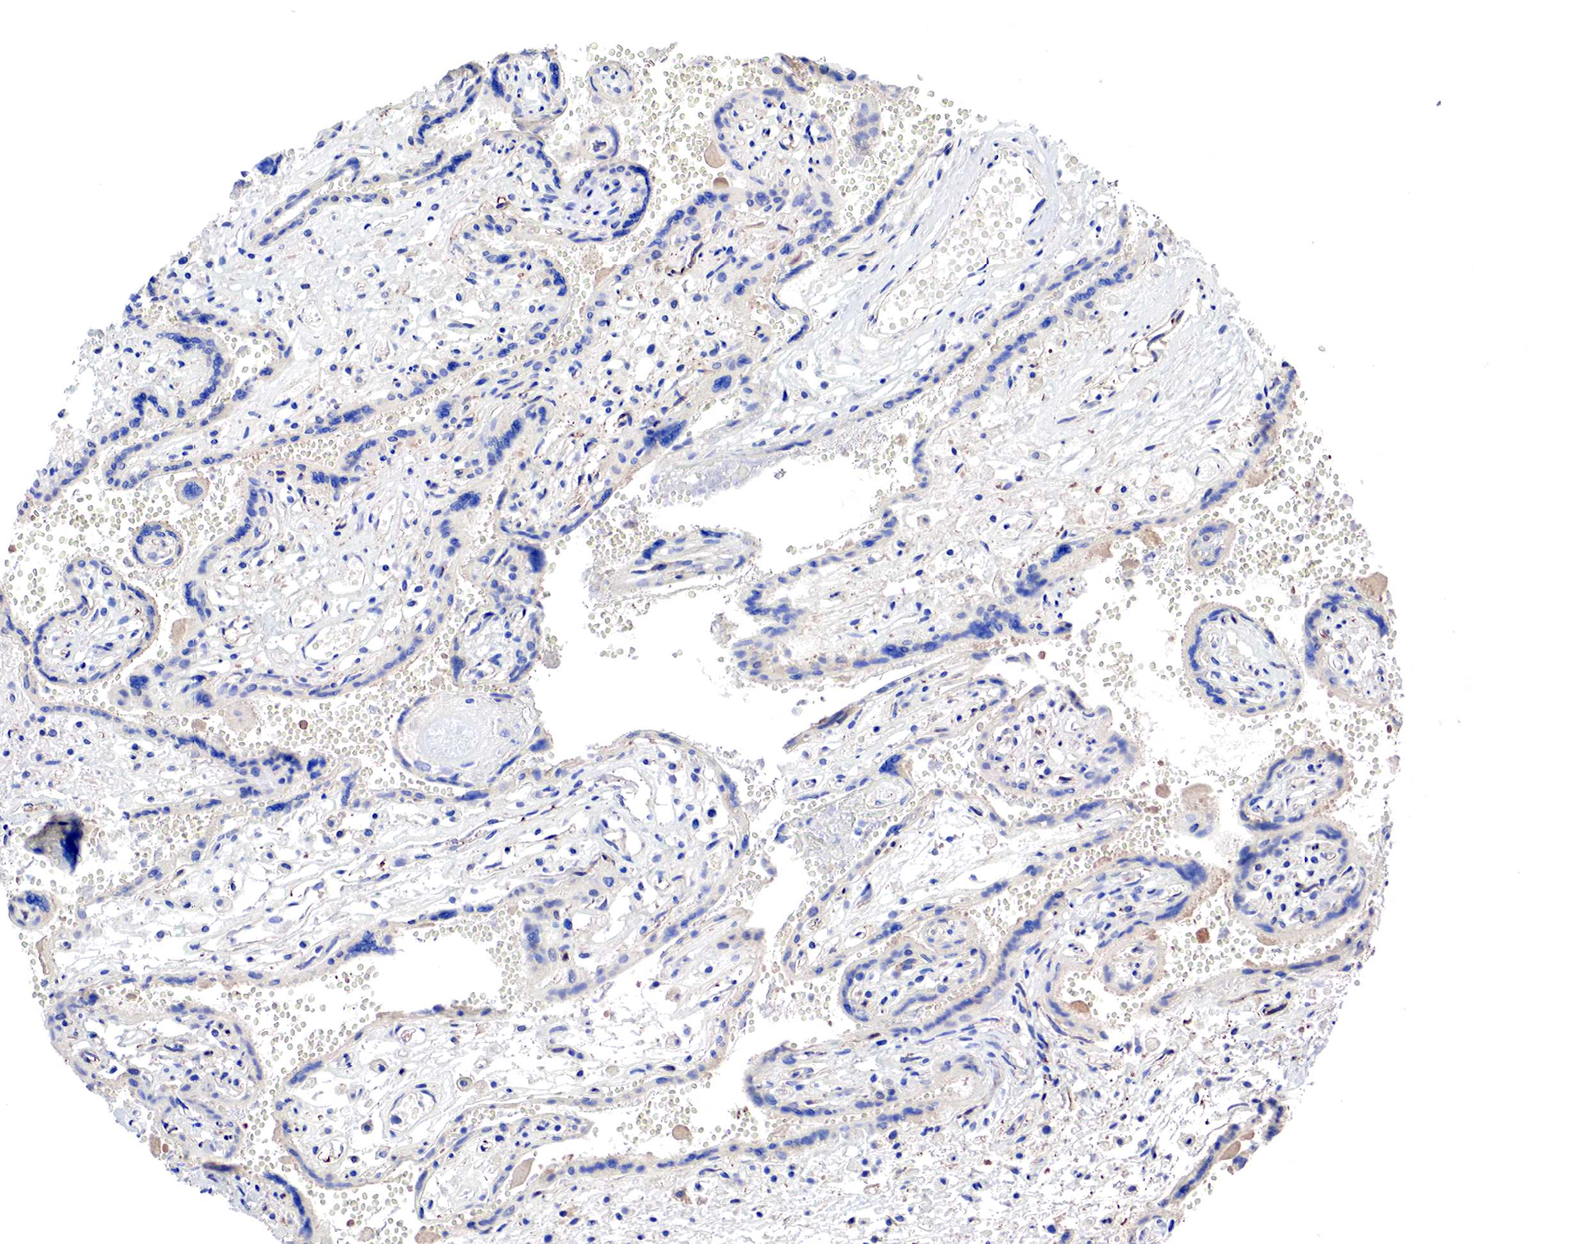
{"staining": {"intensity": "negative", "quantity": "none", "location": "none"}, "tissue": "placenta", "cell_type": "Decidual cells", "image_type": "normal", "snomed": [{"axis": "morphology", "description": "Normal tissue, NOS"}, {"axis": "topography", "description": "Placenta"}], "caption": "Protein analysis of unremarkable placenta reveals no significant positivity in decidual cells. (Stains: DAB (3,3'-diaminobenzidine) immunohistochemistry with hematoxylin counter stain, Microscopy: brightfield microscopy at high magnification).", "gene": "MSN", "patient": {"sex": "female", "age": 40}}